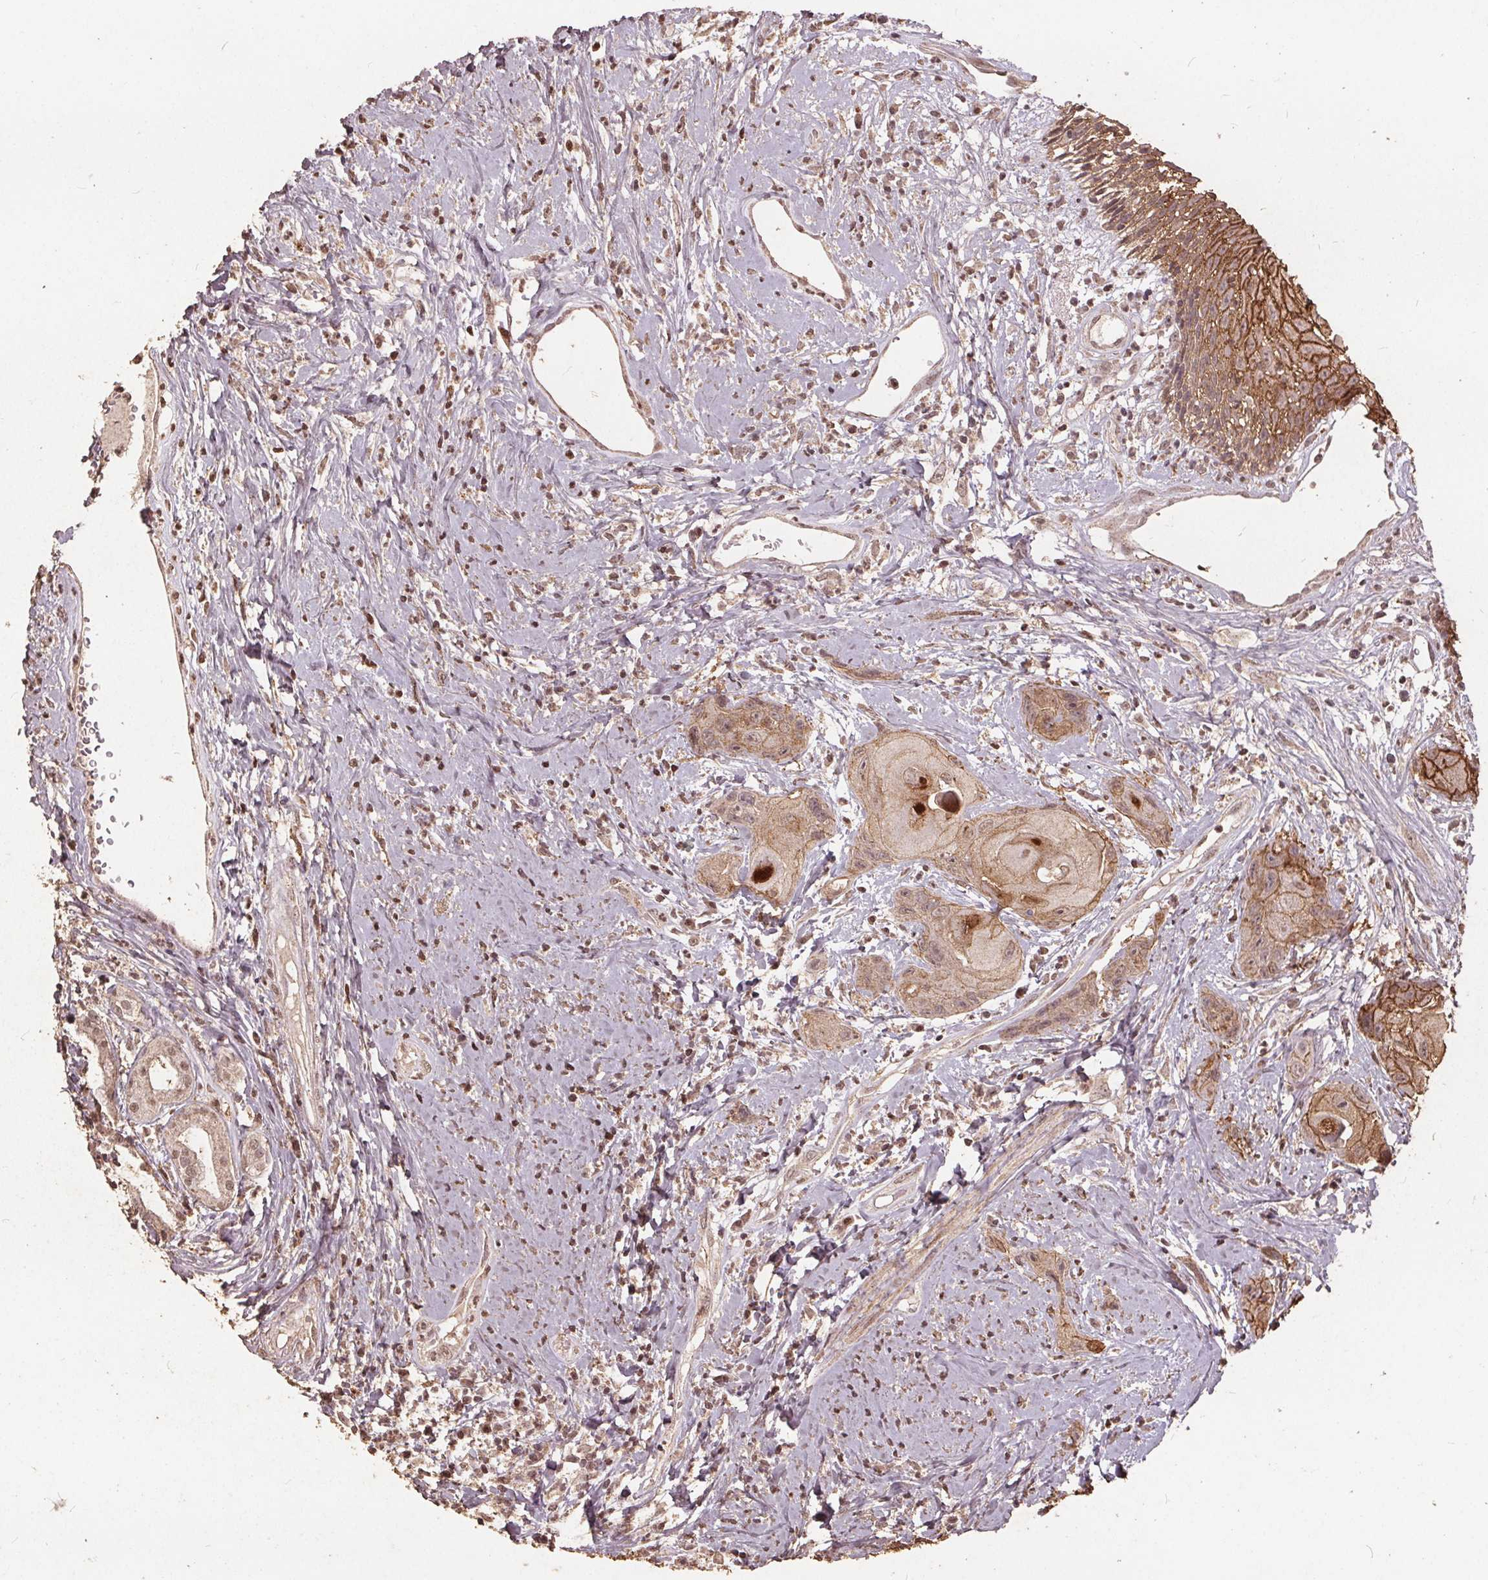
{"staining": {"intensity": "weak", "quantity": ">75%", "location": "cytoplasmic/membranous,nuclear"}, "tissue": "head and neck cancer", "cell_type": "Tumor cells", "image_type": "cancer", "snomed": [{"axis": "morphology", "description": "Squamous cell carcinoma, NOS"}, {"axis": "topography", "description": "Head-Neck"}], "caption": "Human head and neck cancer stained with a protein marker exhibits weak staining in tumor cells.", "gene": "DSG3", "patient": {"sex": "male", "age": 57}}